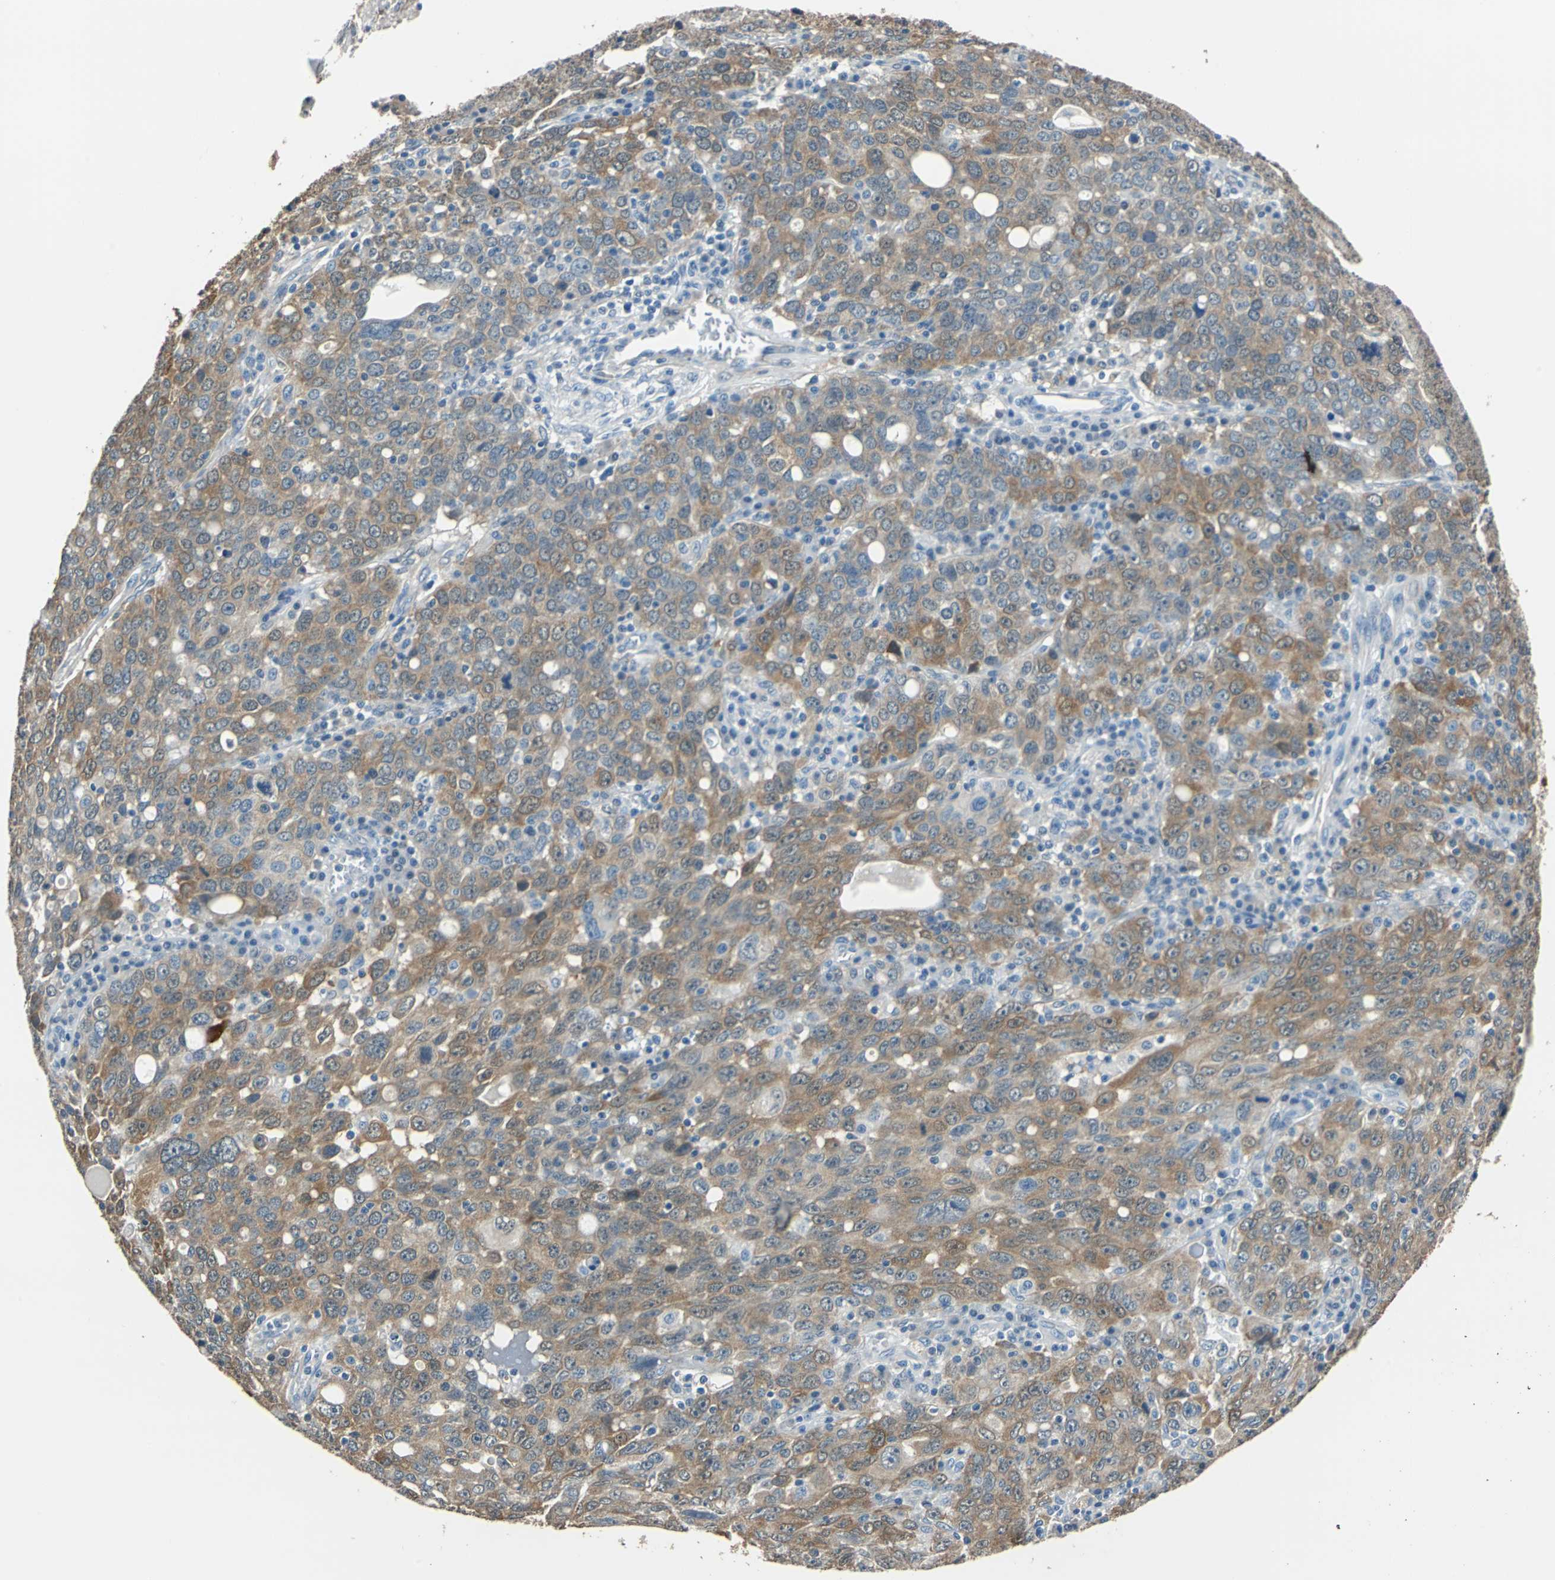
{"staining": {"intensity": "moderate", "quantity": ">75%", "location": "cytoplasmic/membranous"}, "tissue": "ovarian cancer", "cell_type": "Tumor cells", "image_type": "cancer", "snomed": [{"axis": "morphology", "description": "Carcinoma, endometroid"}, {"axis": "topography", "description": "Ovary"}], "caption": "Moderate cytoplasmic/membranous staining is identified in about >75% of tumor cells in ovarian endometroid carcinoma.", "gene": "FKBP4", "patient": {"sex": "female", "age": 62}}